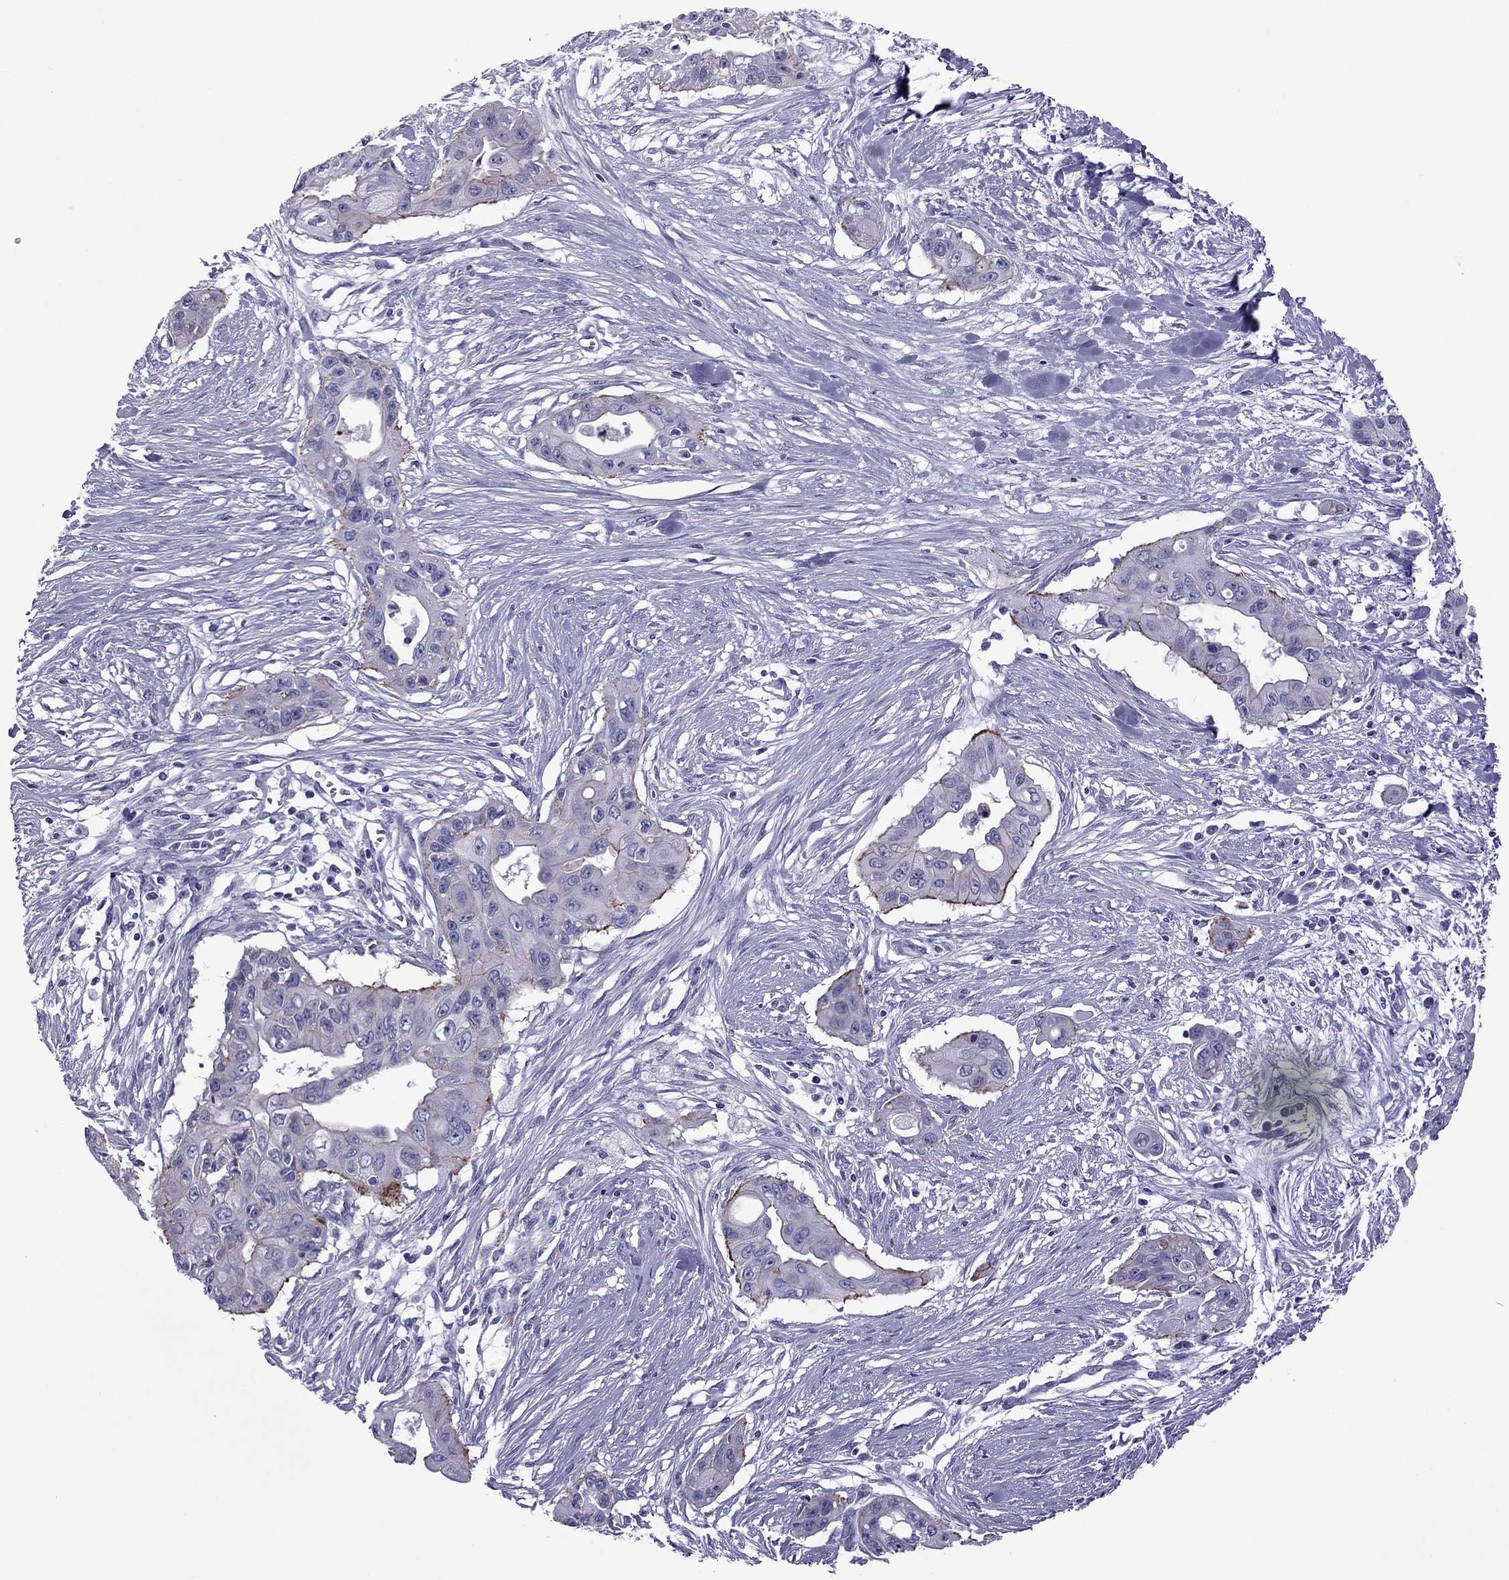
{"staining": {"intensity": "strong", "quantity": "<25%", "location": "cytoplasmic/membranous"}, "tissue": "pancreatic cancer", "cell_type": "Tumor cells", "image_type": "cancer", "snomed": [{"axis": "morphology", "description": "Adenocarcinoma, NOS"}, {"axis": "topography", "description": "Pancreas"}], "caption": "Immunohistochemical staining of human pancreatic adenocarcinoma shows strong cytoplasmic/membranous protein staining in about <25% of tumor cells.", "gene": "MYL11", "patient": {"sex": "male", "age": 60}}